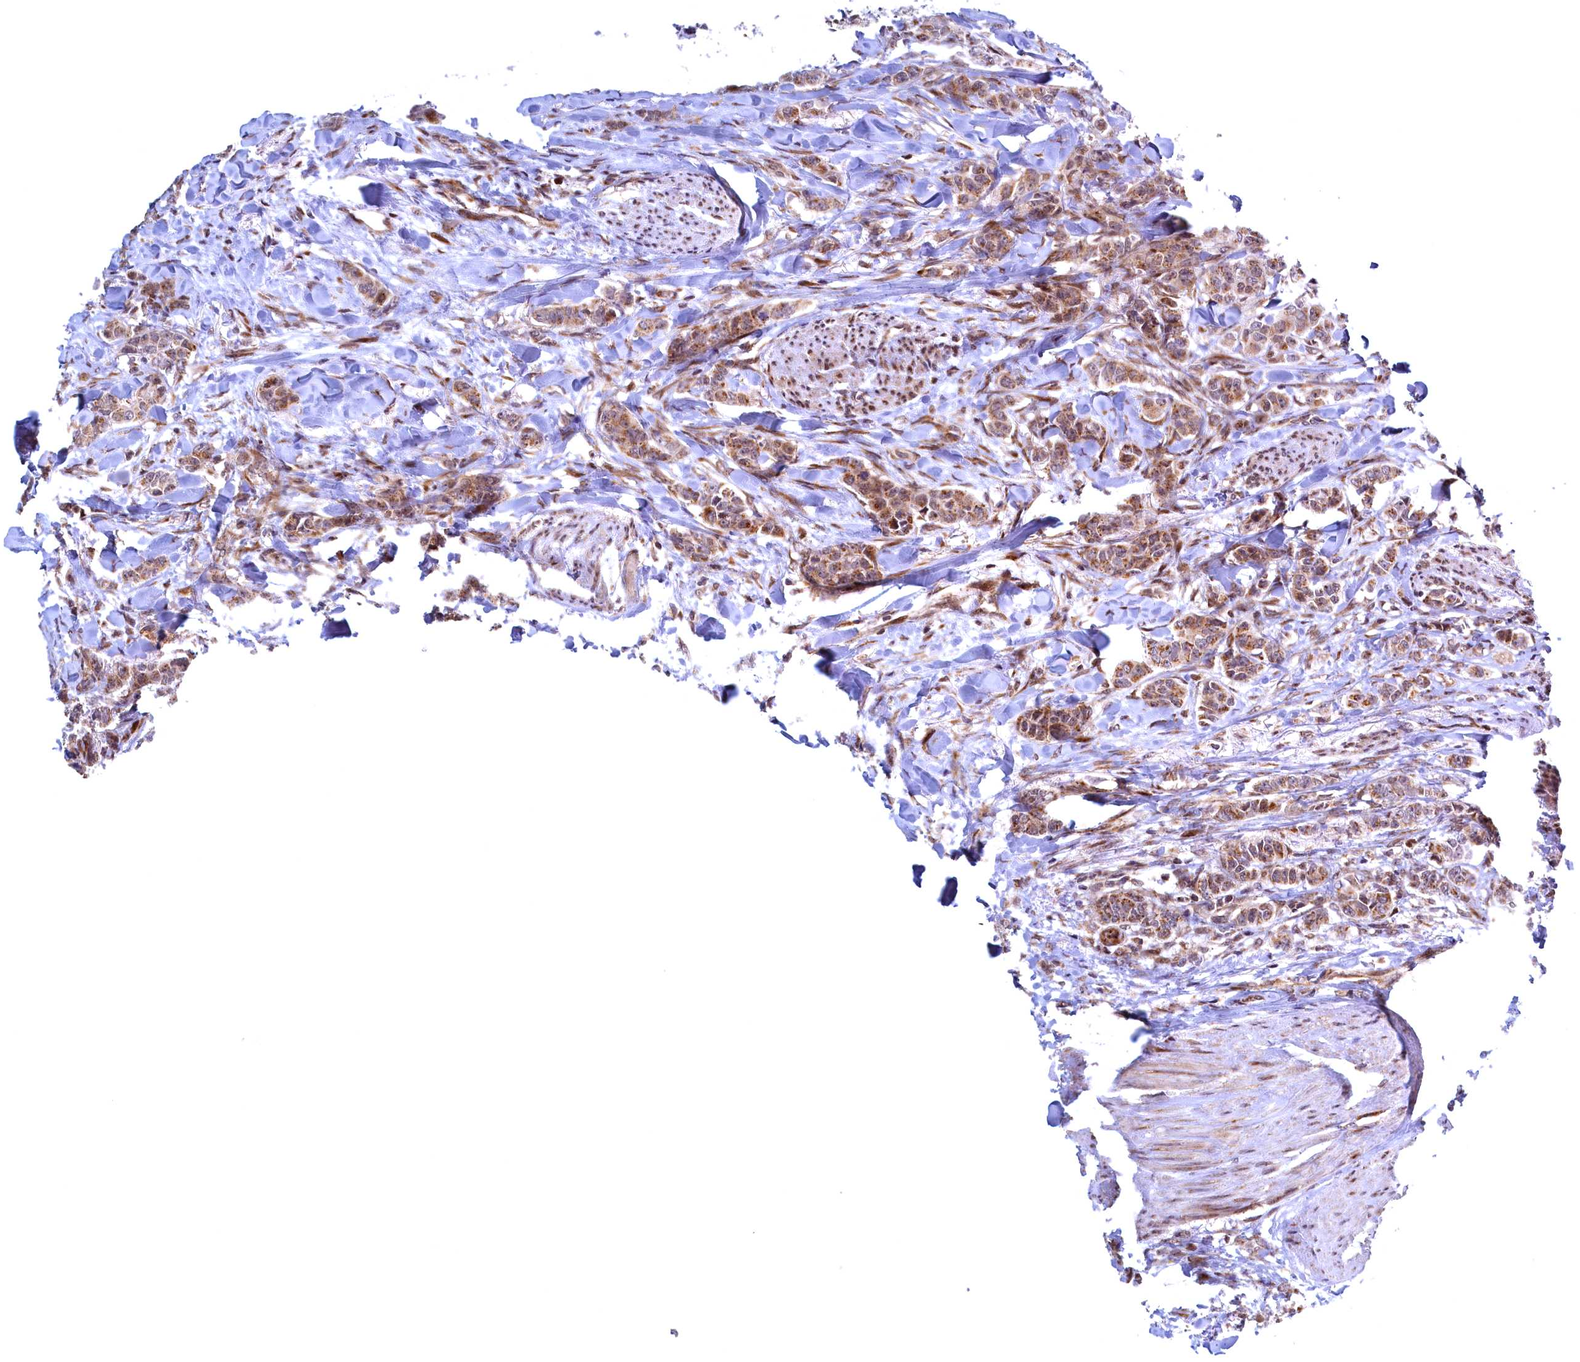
{"staining": {"intensity": "moderate", "quantity": ">75%", "location": "cytoplasmic/membranous"}, "tissue": "breast cancer", "cell_type": "Tumor cells", "image_type": "cancer", "snomed": [{"axis": "morphology", "description": "Duct carcinoma"}, {"axis": "topography", "description": "Breast"}], "caption": "This is a histology image of immunohistochemistry (IHC) staining of intraductal carcinoma (breast), which shows moderate staining in the cytoplasmic/membranous of tumor cells.", "gene": "PLA2G10", "patient": {"sex": "female", "age": 40}}